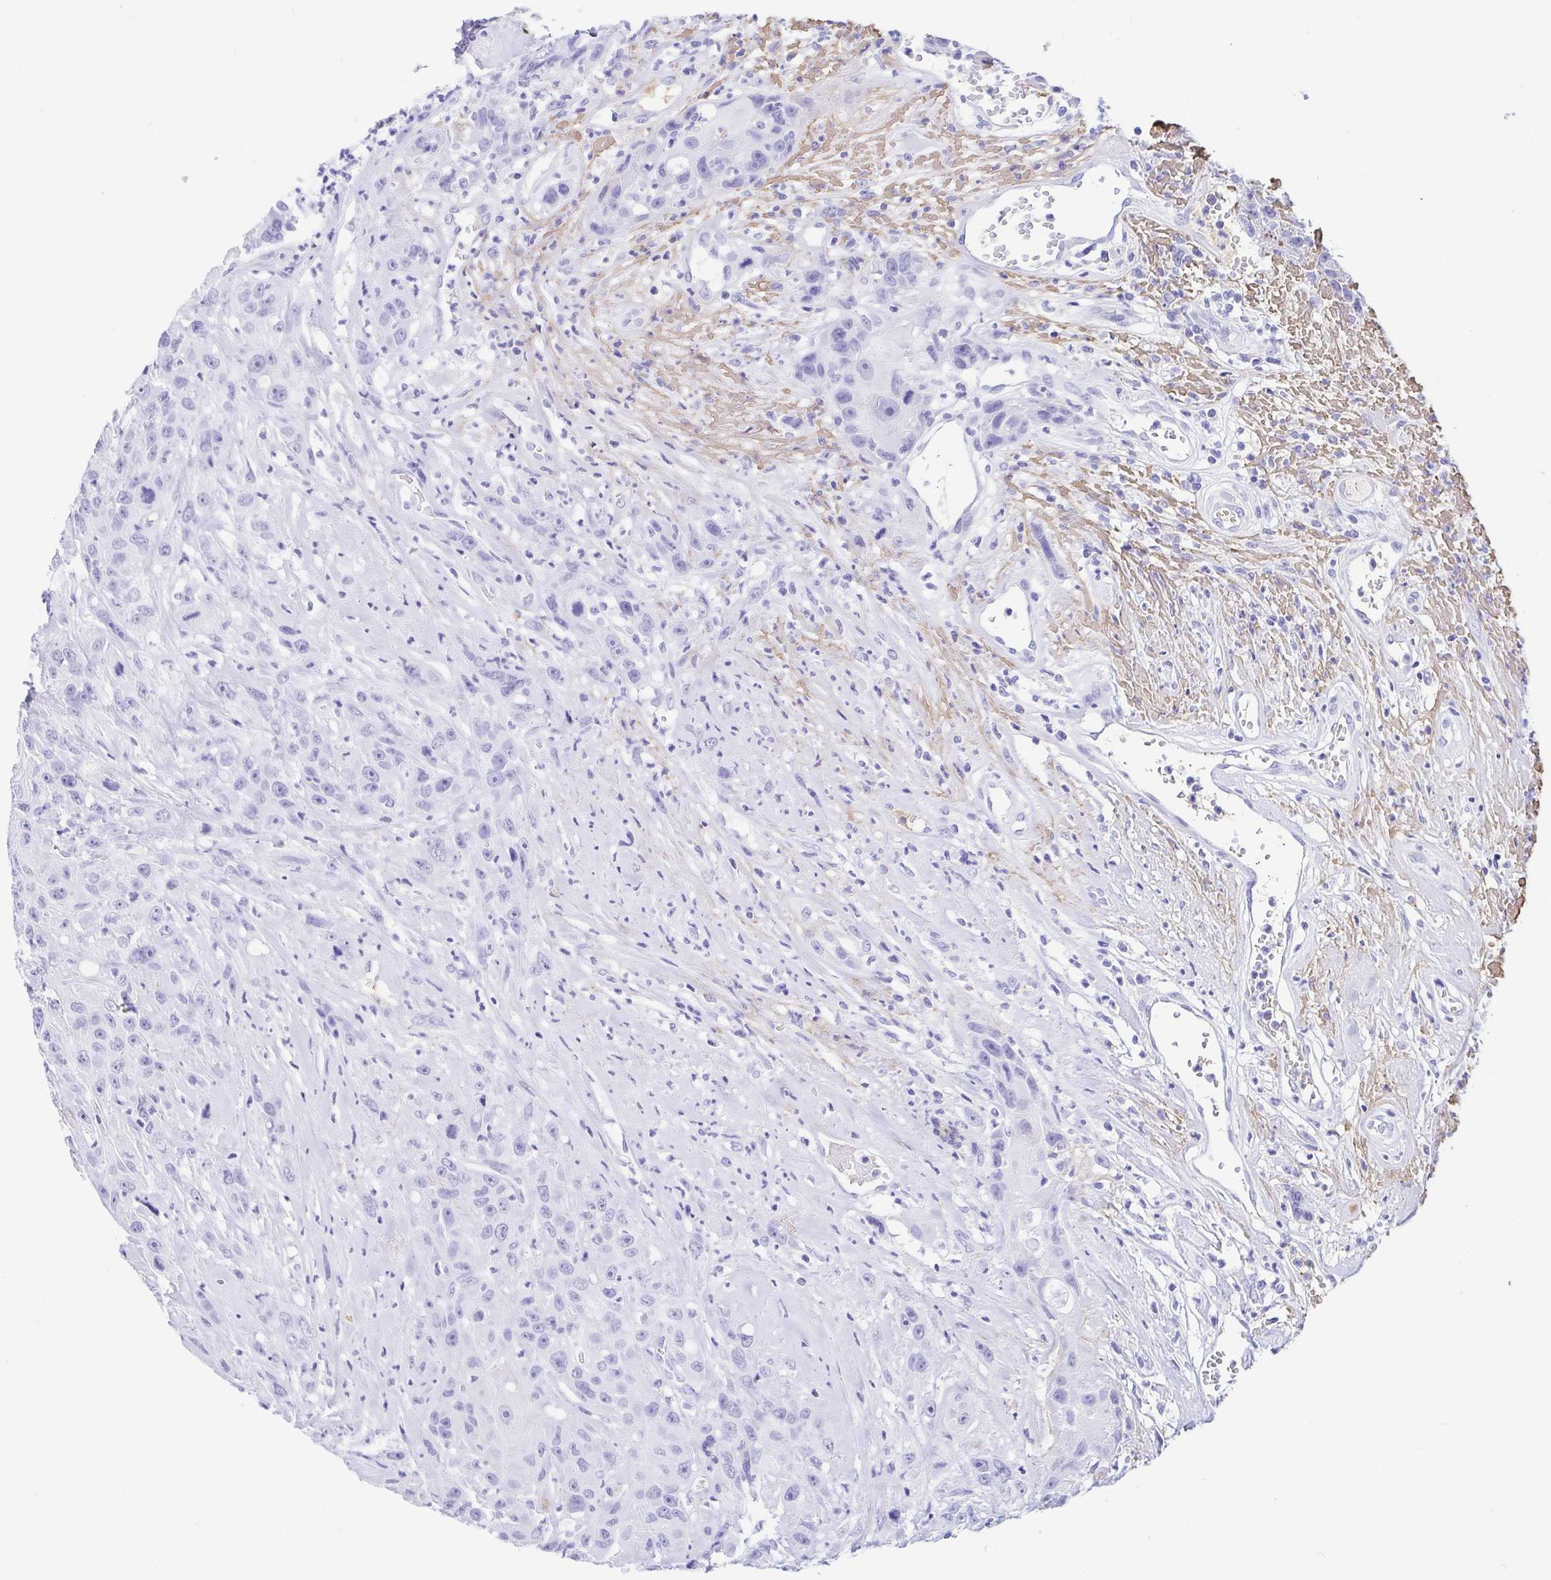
{"staining": {"intensity": "negative", "quantity": "none", "location": "none"}, "tissue": "head and neck cancer", "cell_type": "Tumor cells", "image_type": "cancer", "snomed": [{"axis": "morphology", "description": "Squamous cell carcinoma, NOS"}, {"axis": "topography", "description": "Head-Neck"}], "caption": "Immunohistochemistry (IHC) histopathology image of human squamous cell carcinoma (head and neck) stained for a protein (brown), which exhibits no positivity in tumor cells.", "gene": "GKN1", "patient": {"sex": "male", "age": 57}}